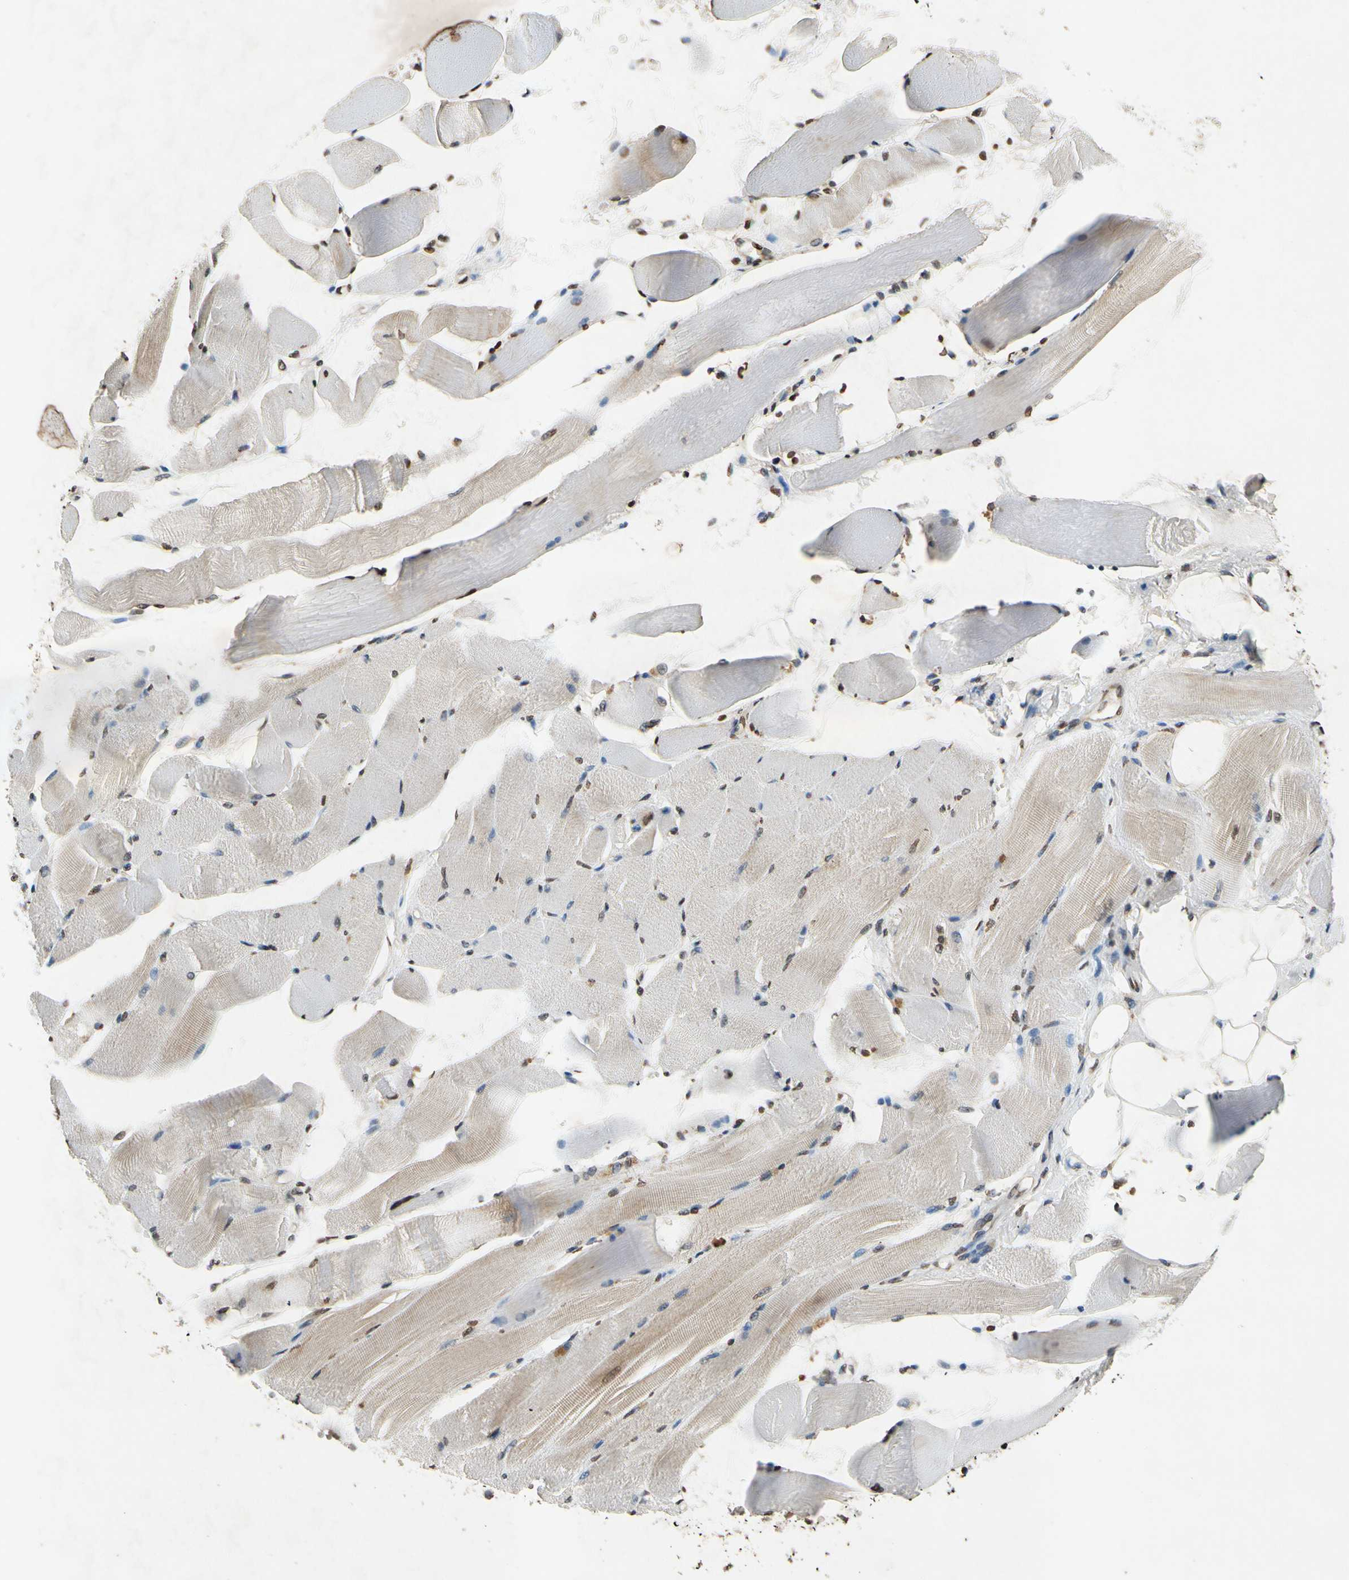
{"staining": {"intensity": "weak", "quantity": "25%-75%", "location": "cytoplasmic/membranous"}, "tissue": "skeletal muscle", "cell_type": "Myocytes", "image_type": "normal", "snomed": [{"axis": "morphology", "description": "Normal tissue, NOS"}, {"axis": "topography", "description": "Skeletal muscle"}, {"axis": "topography", "description": "Peripheral nerve tissue"}], "caption": "A photomicrograph of skeletal muscle stained for a protein shows weak cytoplasmic/membranous brown staining in myocytes. (Brightfield microscopy of DAB IHC at high magnification).", "gene": "HOXB3", "patient": {"sex": "female", "age": 84}}